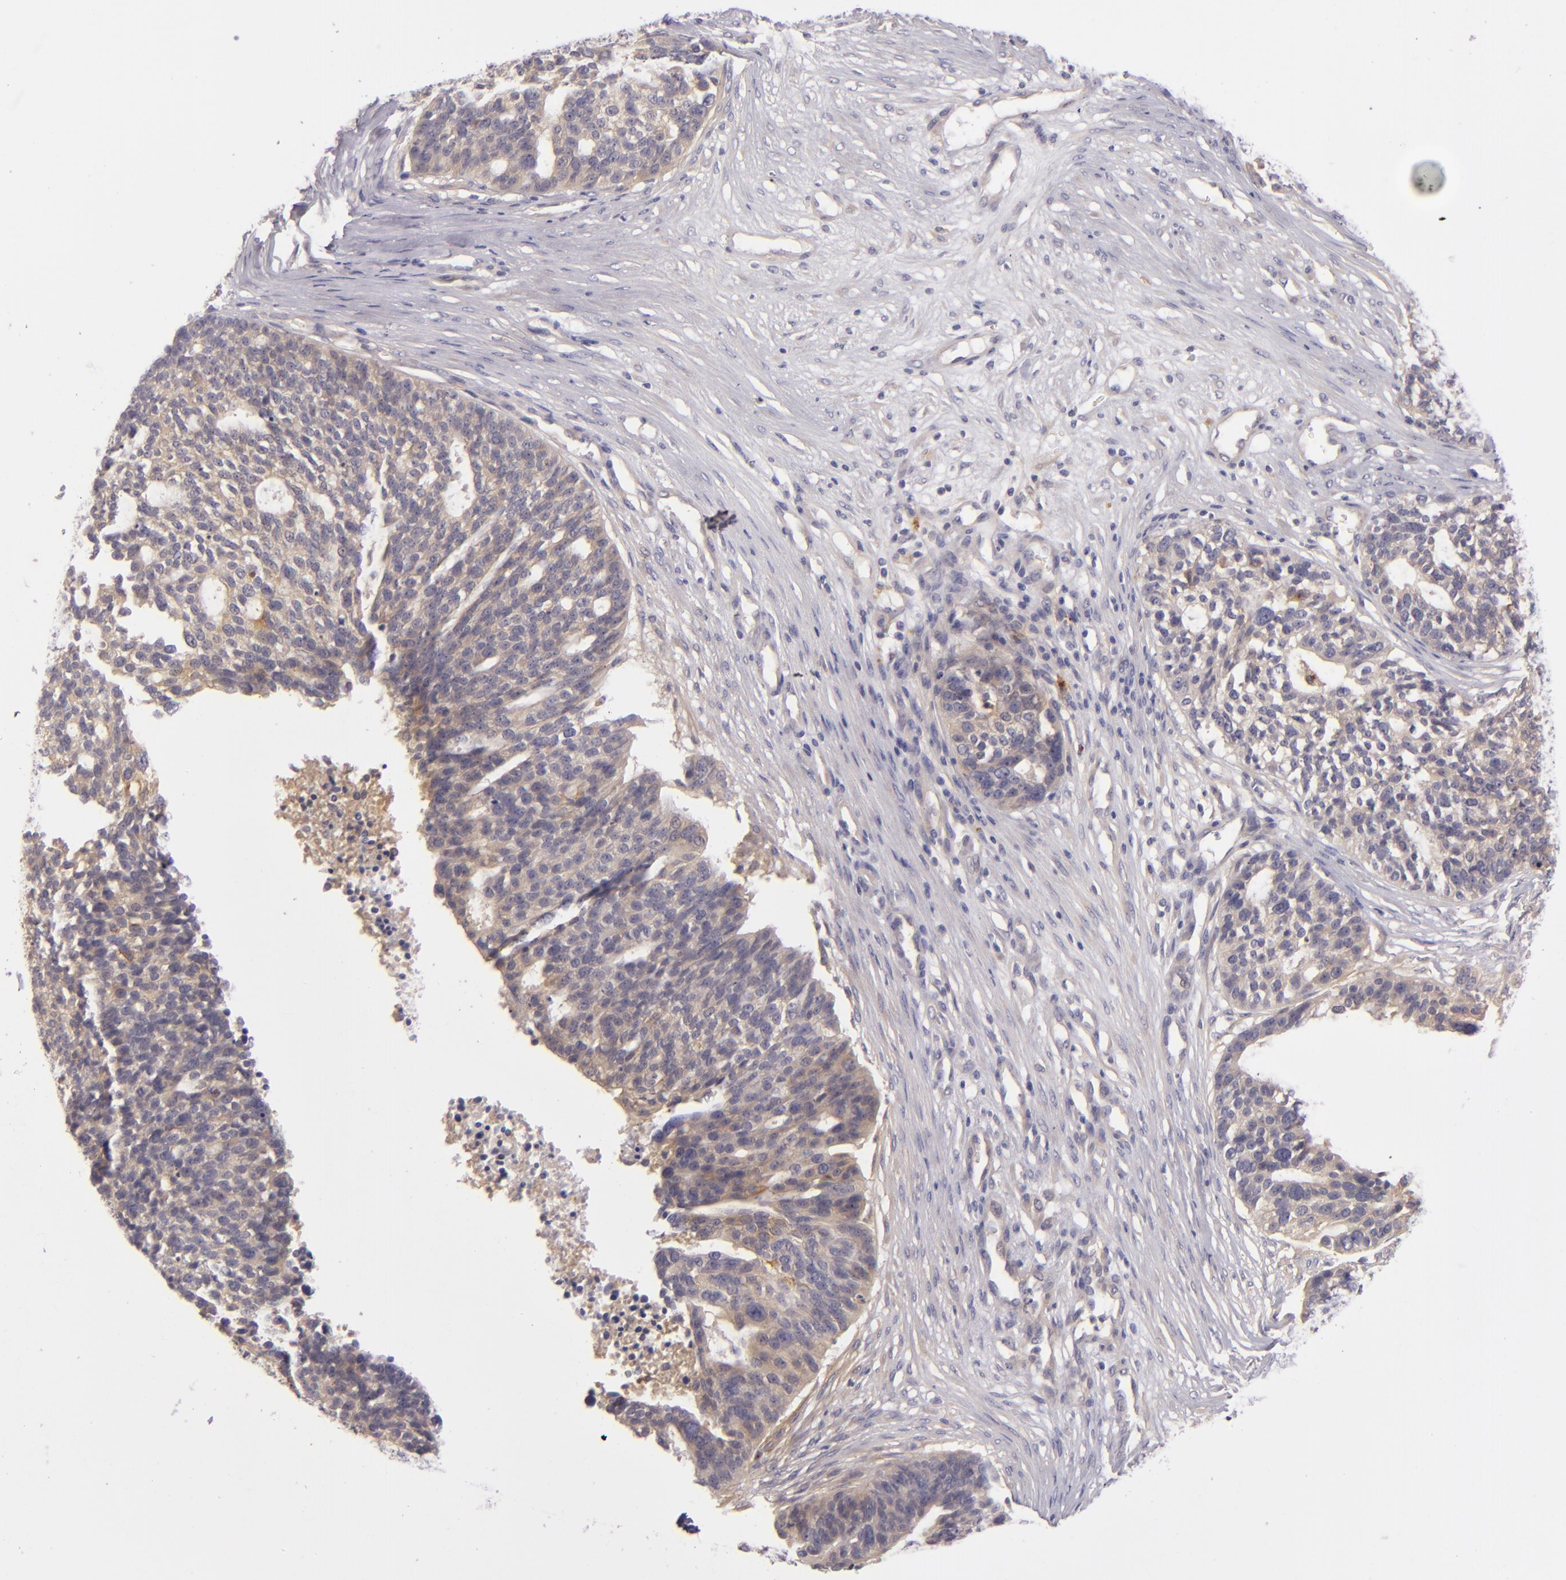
{"staining": {"intensity": "weak", "quantity": "25%-75%", "location": "cytoplasmic/membranous"}, "tissue": "ovarian cancer", "cell_type": "Tumor cells", "image_type": "cancer", "snomed": [{"axis": "morphology", "description": "Cystadenocarcinoma, serous, NOS"}, {"axis": "topography", "description": "Ovary"}], "caption": "Immunohistochemical staining of human ovarian cancer (serous cystadenocarcinoma) exhibits weak cytoplasmic/membranous protein staining in approximately 25%-75% of tumor cells.", "gene": "CD83", "patient": {"sex": "female", "age": 59}}